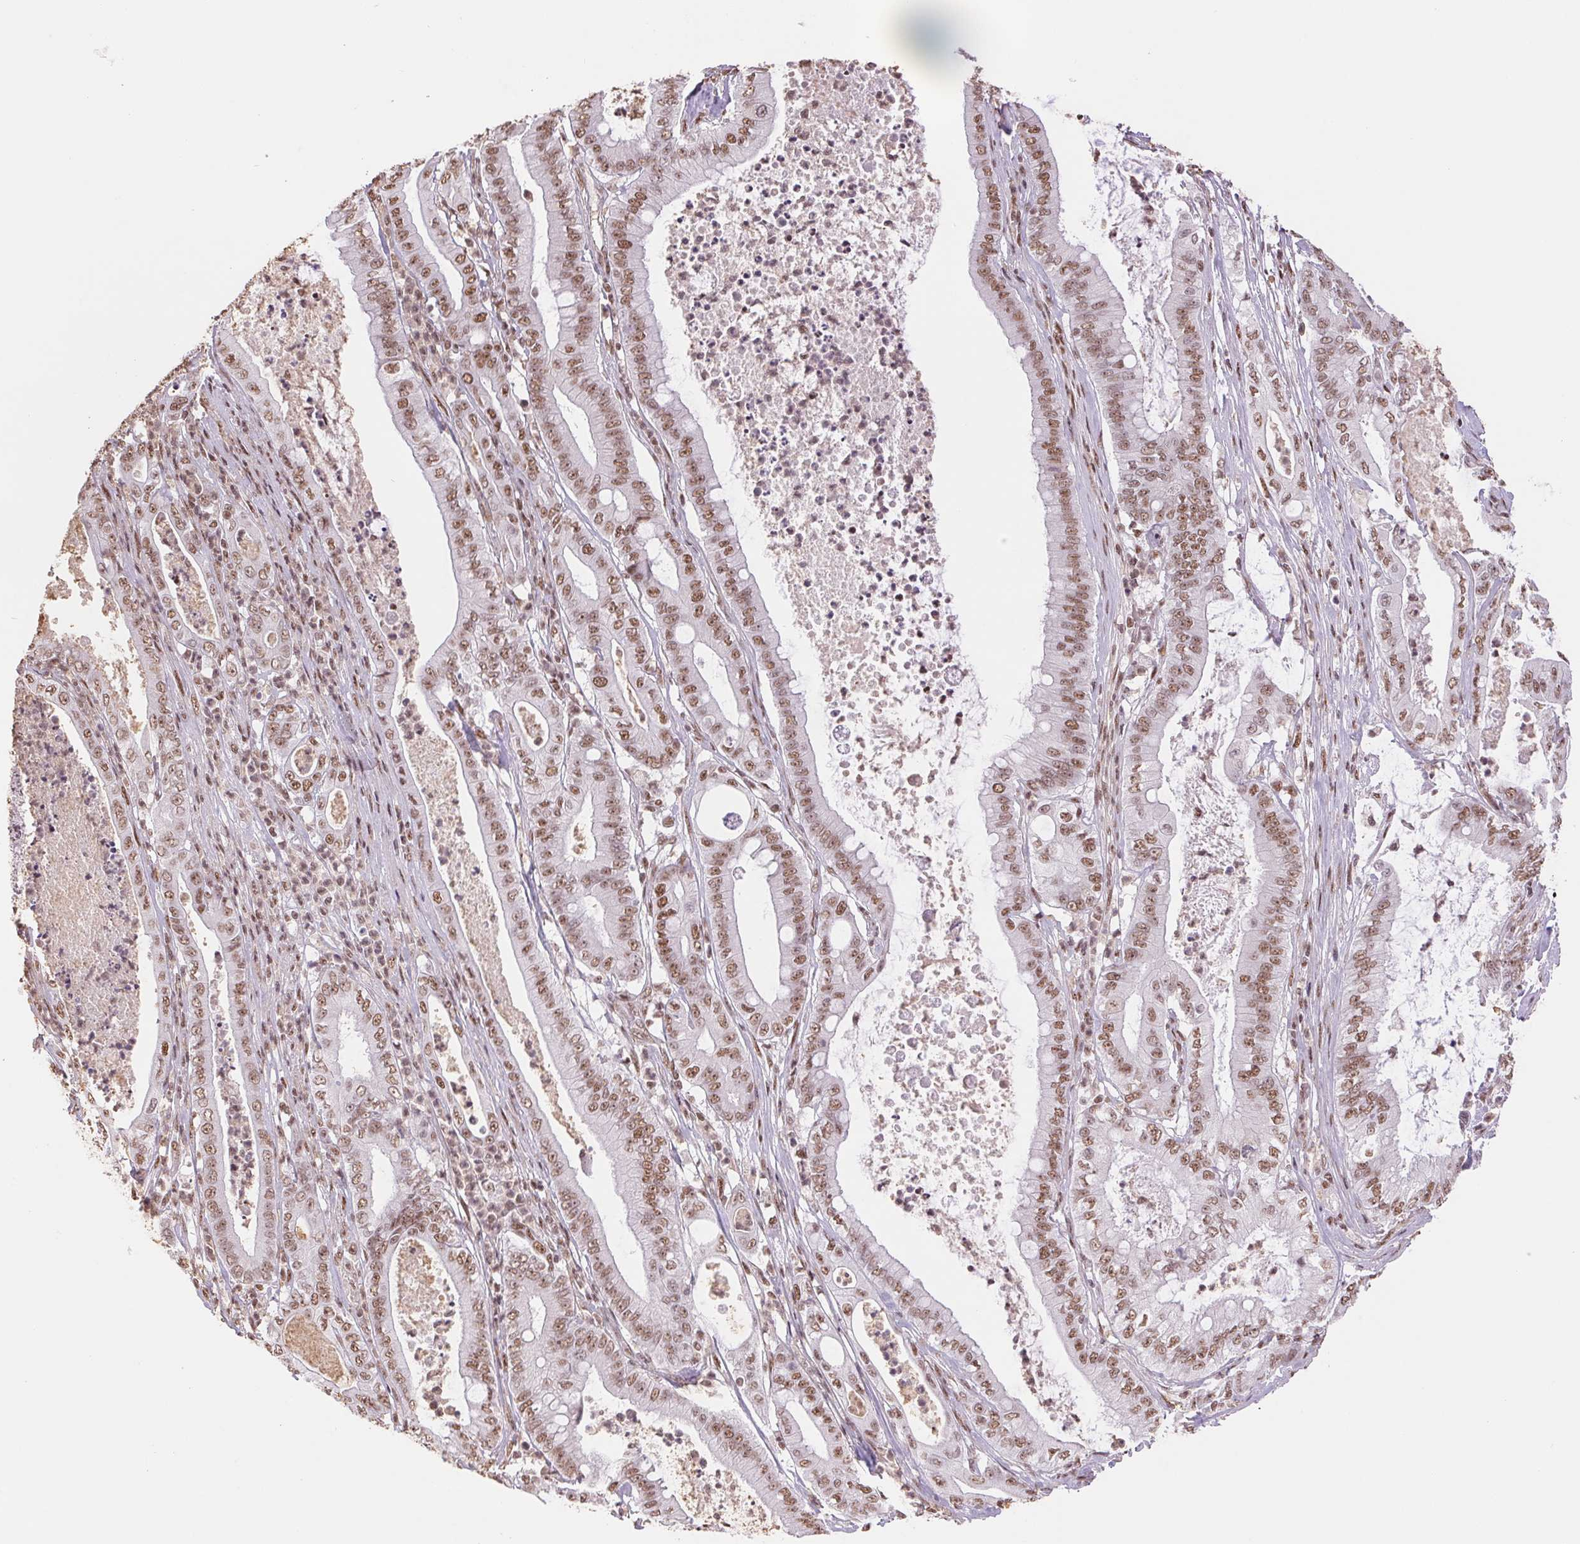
{"staining": {"intensity": "moderate", "quantity": ">75%", "location": "nuclear"}, "tissue": "pancreatic cancer", "cell_type": "Tumor cells", "image_type": "cancer", "snomed": [{"axis": "morphology", "description": "Adenocarcinoma, NOS"}, {"axis": "topography", "description": "Pancreas"}], "caption": "An immunohistochemistry micrograph of neoplastic tissue is shown. Protein staining in brown labels moderate nuclear positivity in adenocarcinoma (pancreatic) within tumor cells.", "gene": "SREK1", "patient": {"sex": "male", "age": 71}}